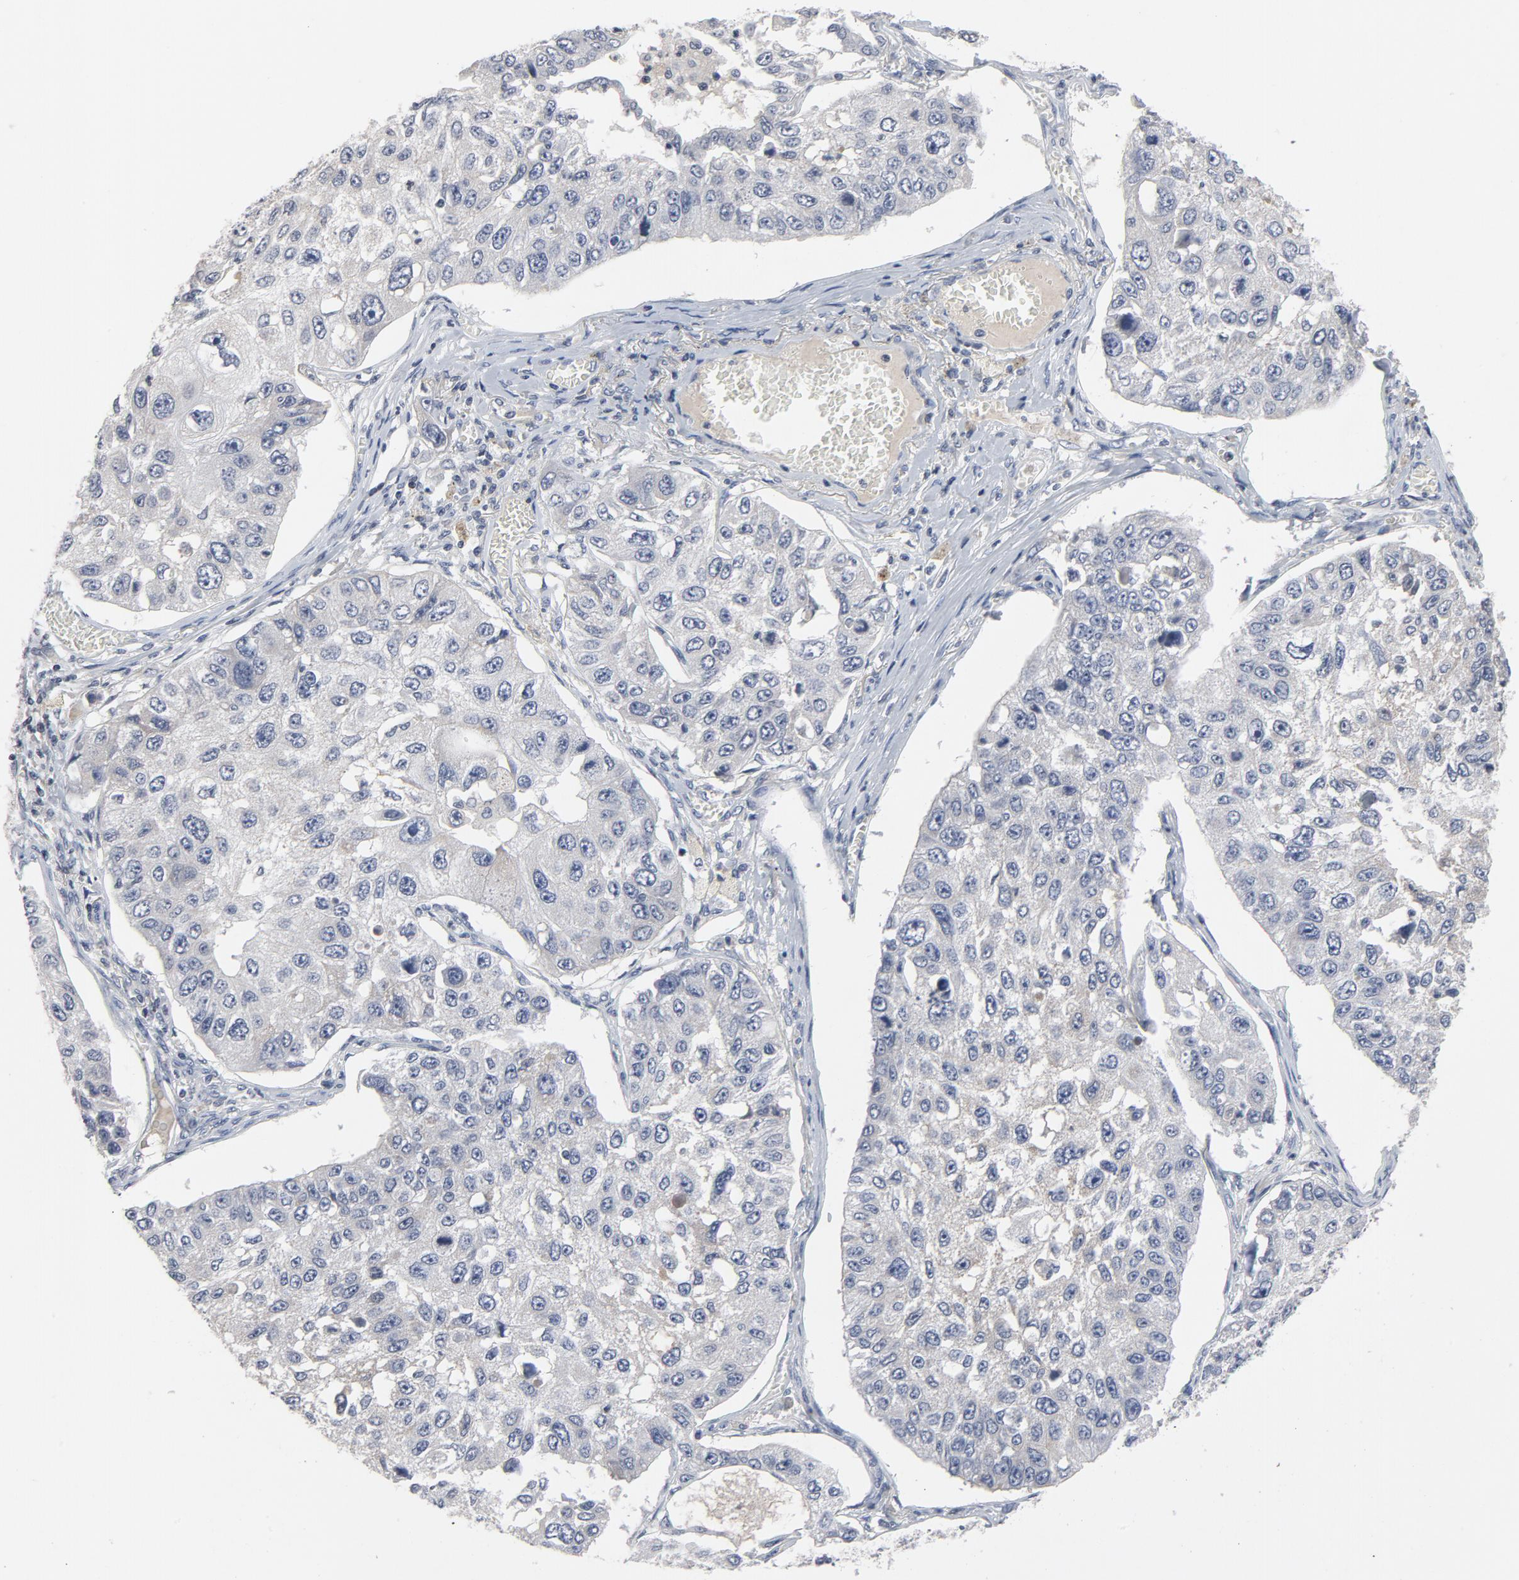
{"staining": {"intensity": "negative", "quantity": "none", "location": "none"}, "tissue": "lung cancer", "cell_type": "Tumor cells", "image_type": "cancer", "snomed": [{"axis": "morphology", "description": "Squamous cell carcinoma, NOS"}, {"axis": "topography", "description": "Lung"}], "caption": "Immunohistochemistry image of squamous cell carcinoma (lung) stained for a protein (brown), which shows no expression in tumor cells. (Stains: DAB (3,3'-diaminobenzidine) immunohistochemistry (IHC) with hematoxylin counter stain, Microscopy: brightfield microscopy at high magnification).", "gene": "TCL1A", "patient": {"sex": "male", "age": 71}}